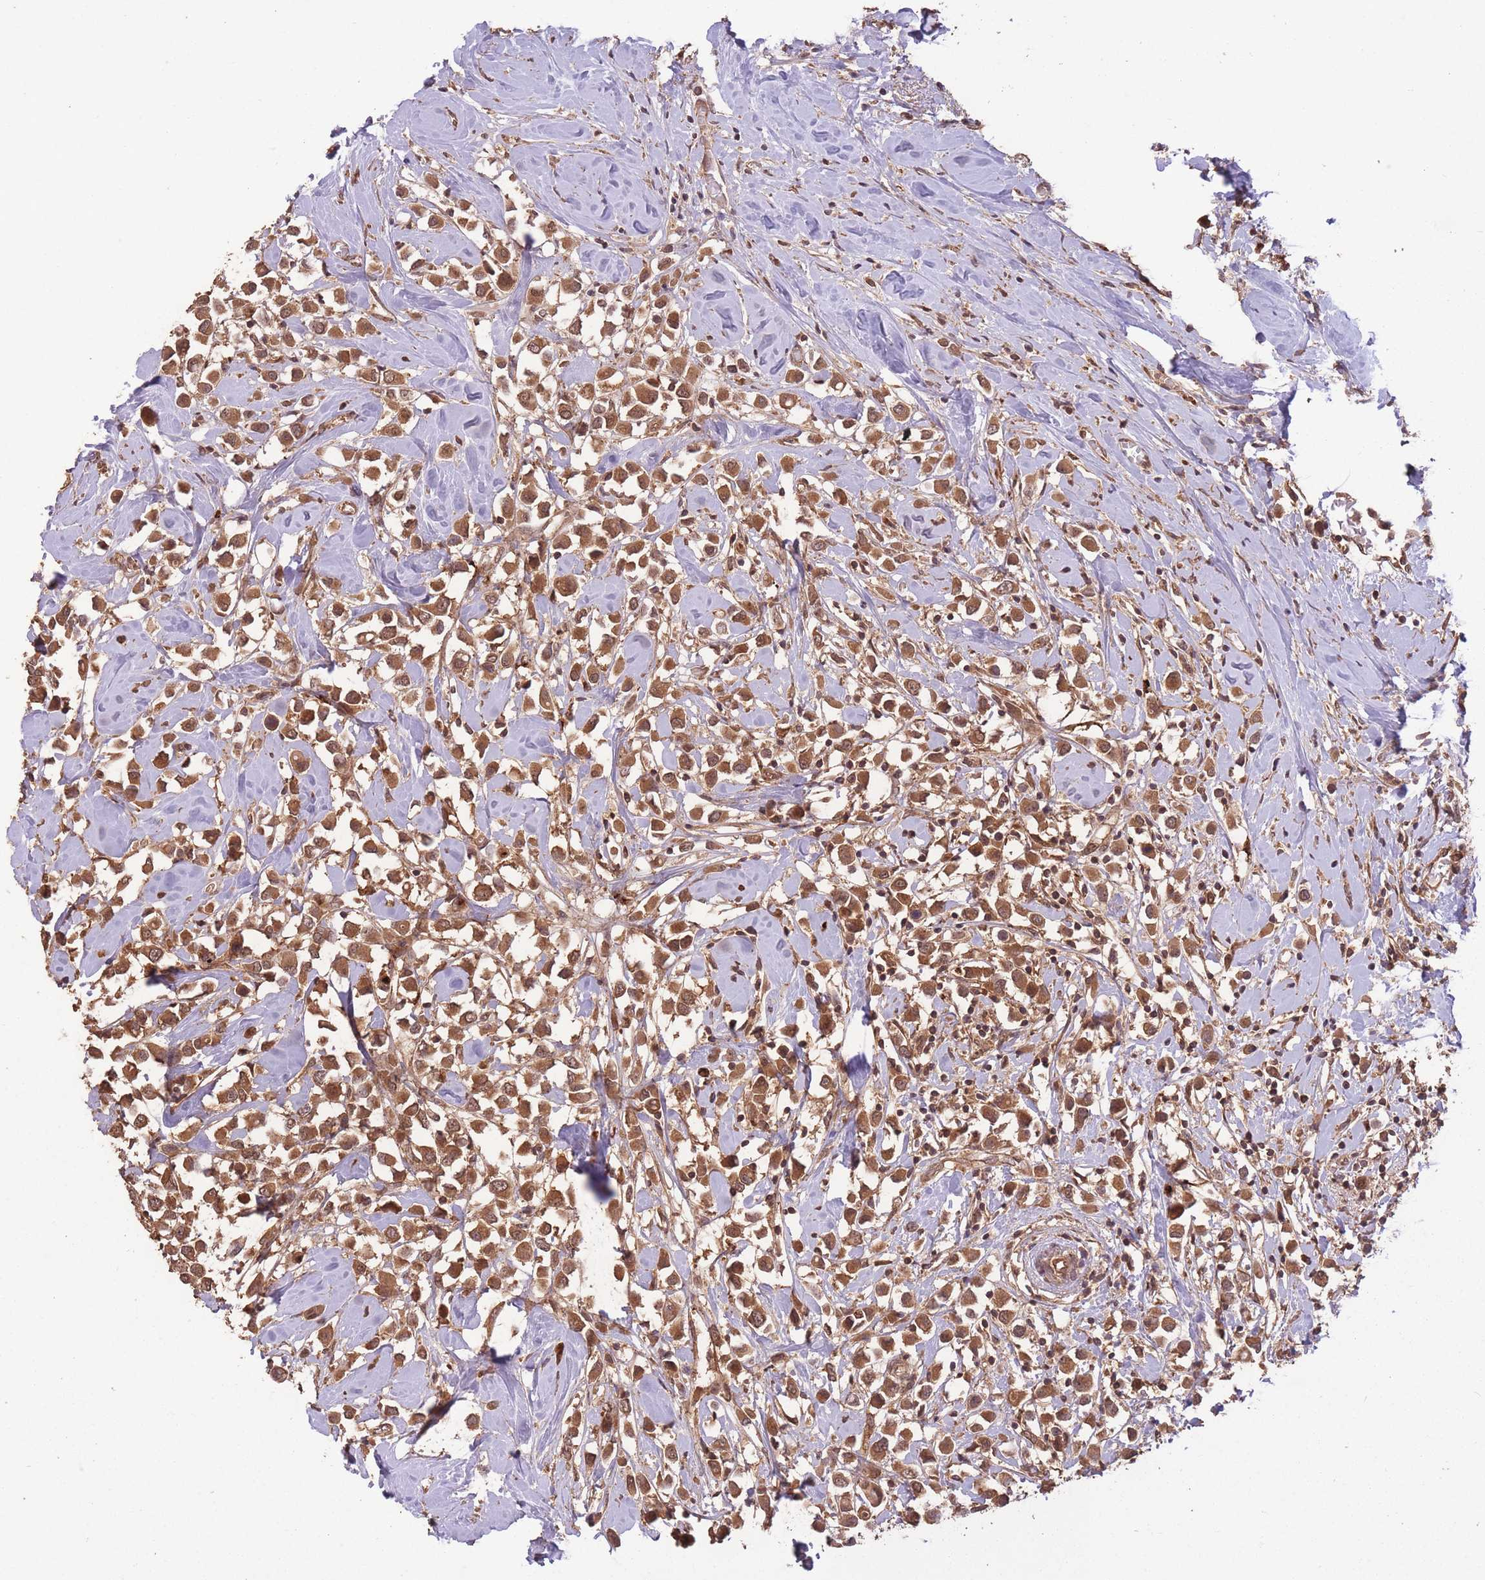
{"staining": {"intensity": "strong", "quantity": ">75%", "location": "cytoplasmic/membranous,nuclear"}, "tissue": "breast cancer", "cell_type": "Tumor cells", "image_type": "cancer", "snomed": [{"axis": "morphology", "description": "Duct carcinoma"}, {"axis": "topography", "description": "Breast"}], "caption": "IHC photomicrograph of neoplastic tissue: intraductal carcinoma (breast) stained using immunohistochemistry exhibits high levels of strong protein expression localized specifically in the cytoplasmic/membranous and nuclear of tumor cells, appearing as a cytoplasmic/membranous and nuclear brown color.", "gene": "ERBB3", "patient": {"sex": "female", "age": 61}}